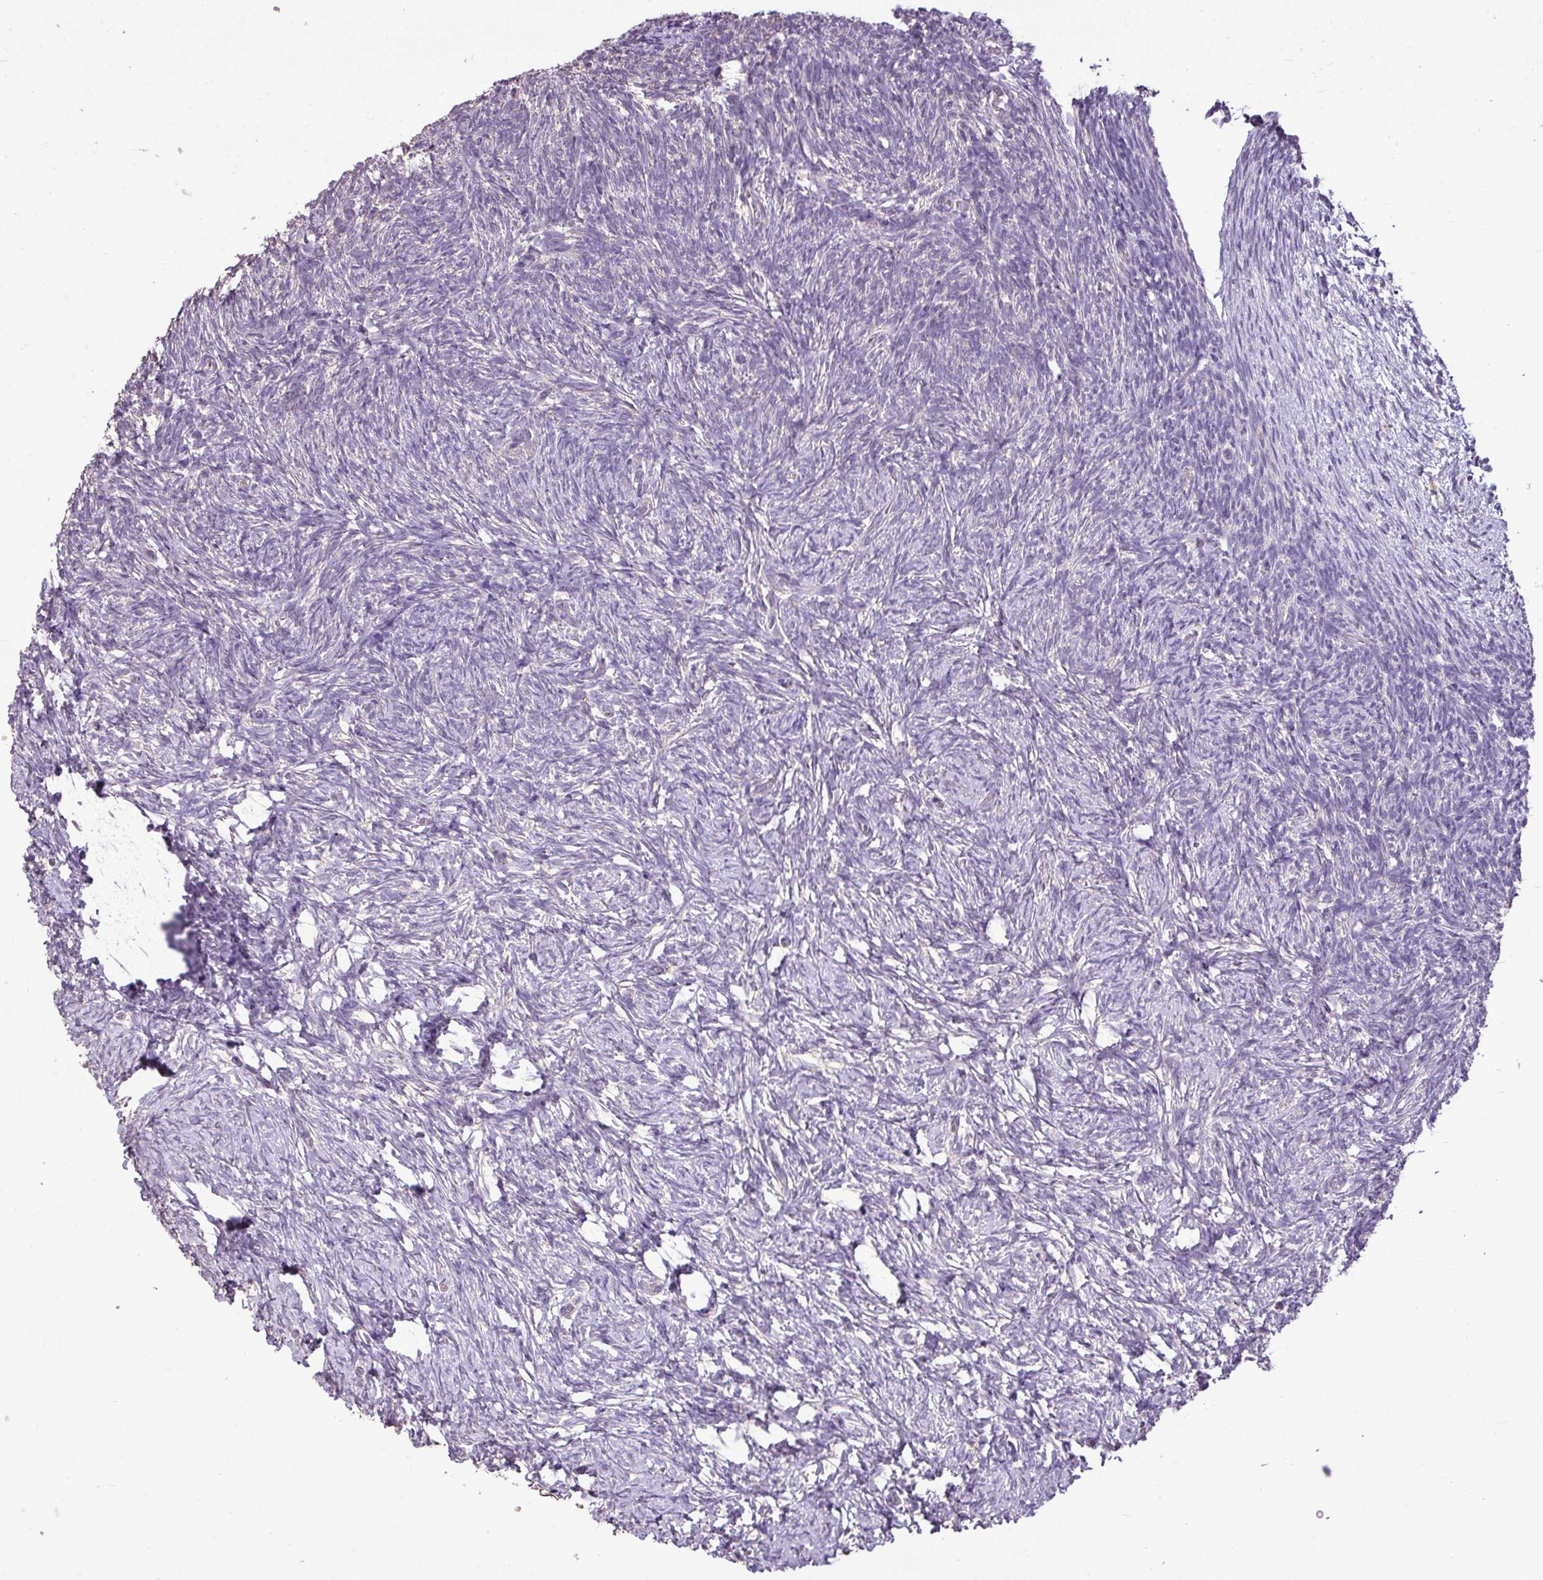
{"staining": {"intensity": "negative", "quantity": "none", "location": "none"}, "tissue": "ovary", "cell_type": "Follicle cells", "image_type": "normal", "snomed": [{"axis": "morphology", "description": "Normal tissue, NOS"}, {"axis": "topography", "description": "Ovary"}], "caption": "IHC photomicrograph of benign human ovary stained for a protein (brown), which reveals no positivity in follicle cells. (Brightfield microscopy of DAB (3,3'-diaminobenzidine) immunohistochemistry at high magnification).", "gene": "ALDH2", "patient": {"sex": "female", "age": 39}}